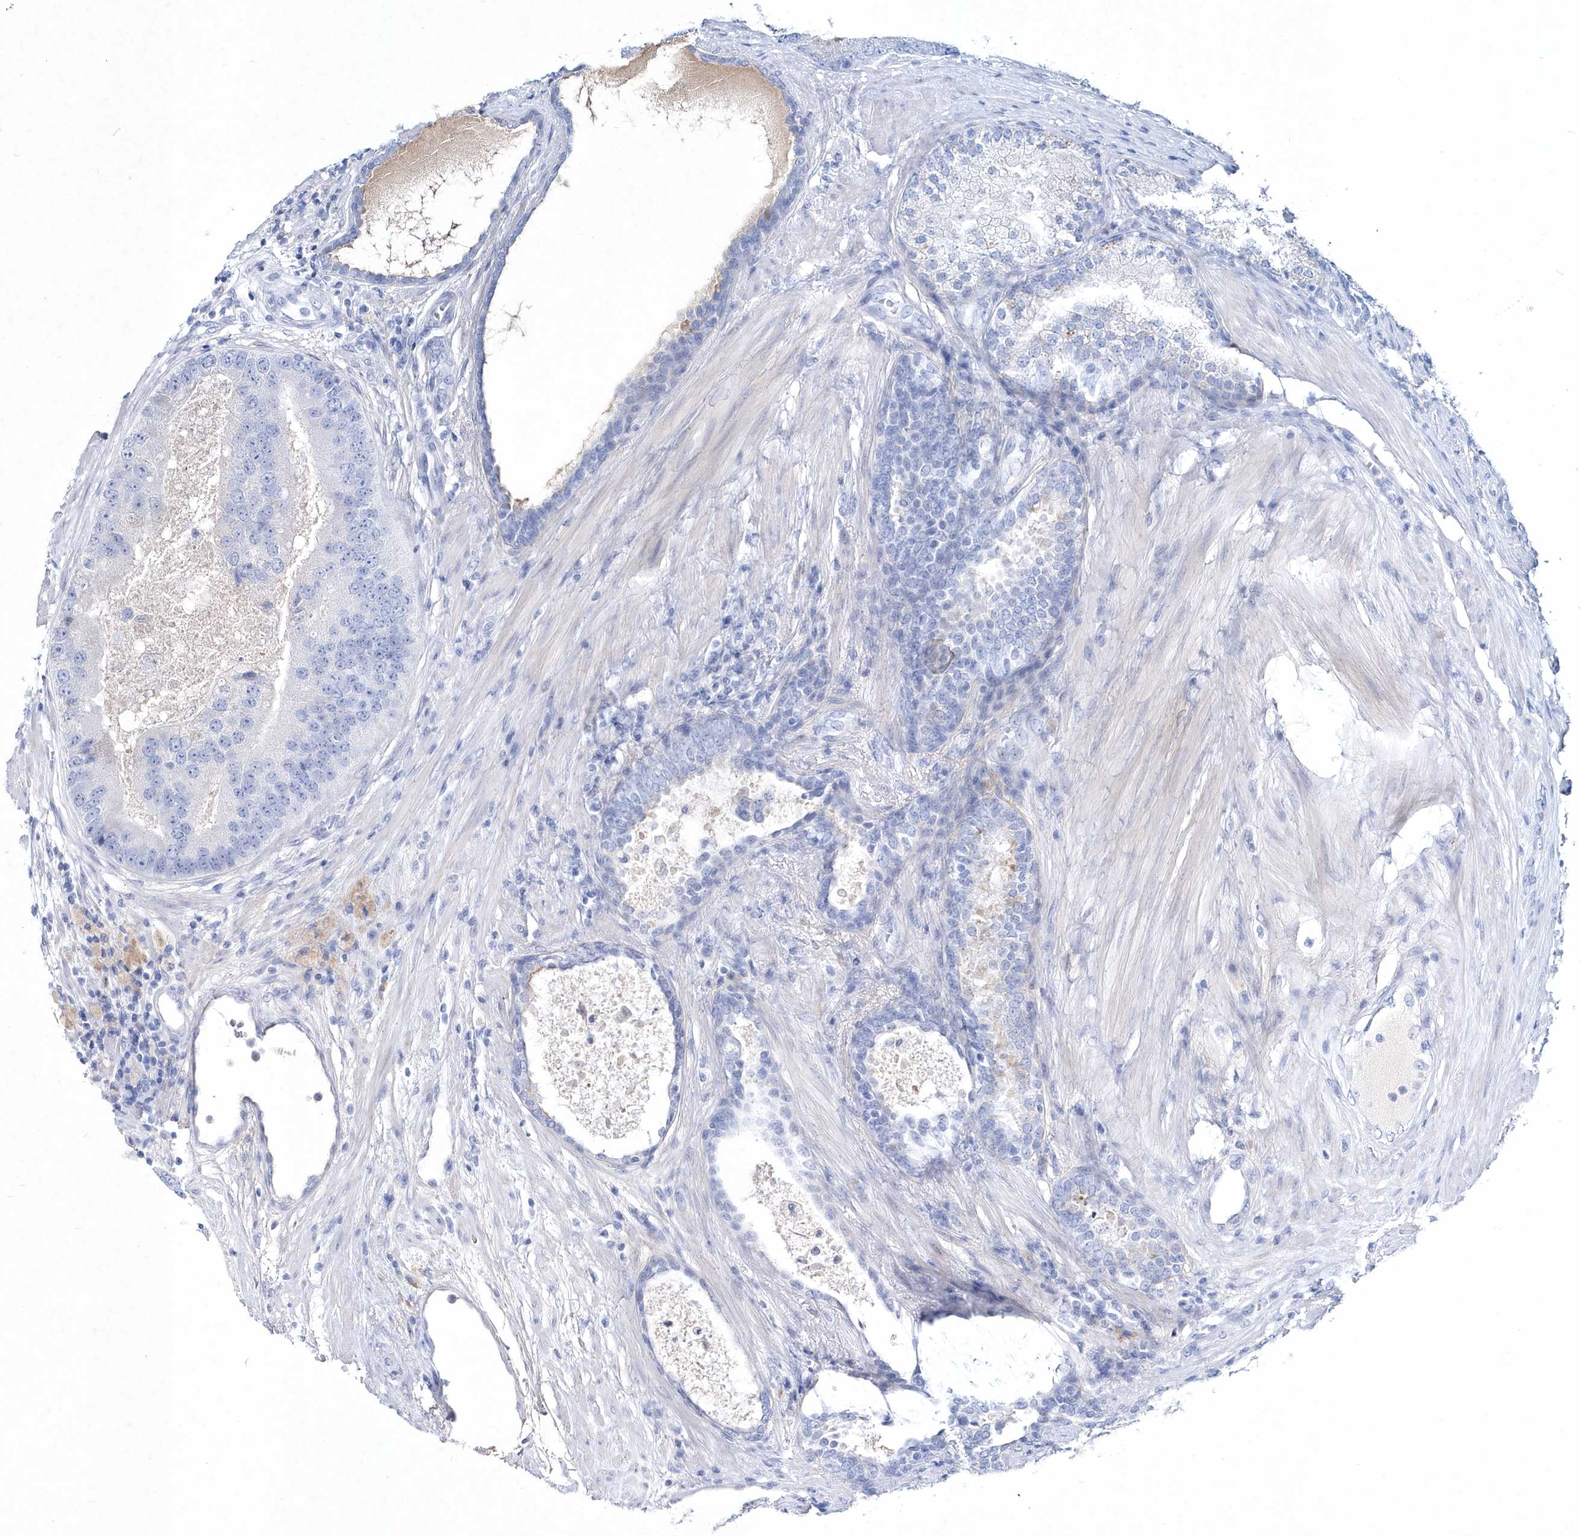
{"staining": {"intensity": "negative", "quantity": "none", "location": "none"}, "tissue": "prostate cancer", "cell_type": "Tumor cells", "image_type": "cancer", "snomed": [{"axis": "morphology", "description": "Adenocarcinoma, High grade"}, {"axis": "topography", "description": "Prostate"}], "caption": "Photomicrograph shows no significant protein positivity in tumor cells of adenocarcinoma (high-grade) (prostate).", "gene": "SPINK7", "patient": {"sex": "male", "age": 70}}